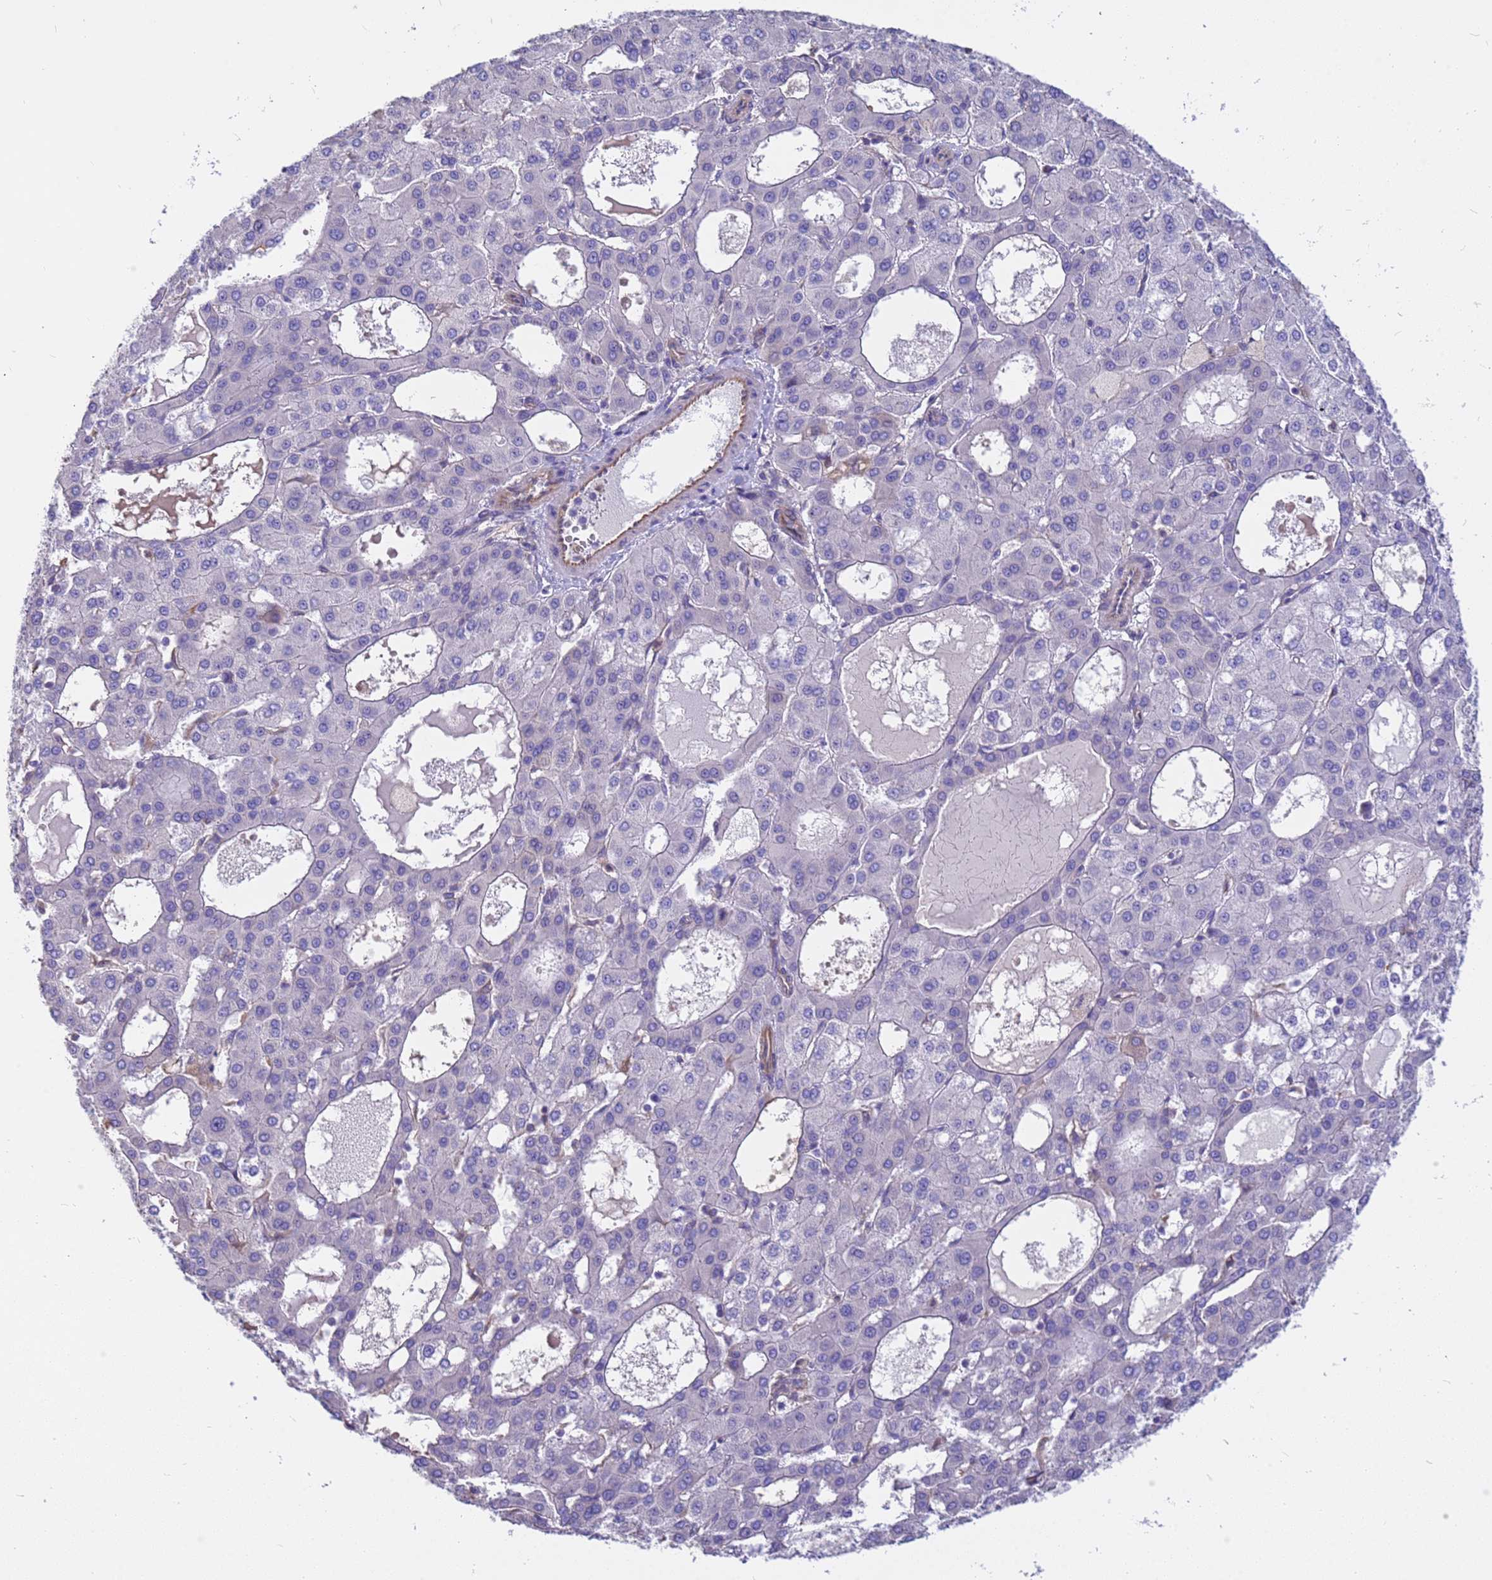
{"staining": {"intensity": "negative", "quantity": "none", "location": "none"}, "tissue": "liver cancer", "cell_type": "Tumor cells", "image_type": "cancer", "snomed": [{"axis": "morphology", "description": "Carcinoma, Hepatocellular, NOS"}, {"axis": "topography", "description": "Liver"}], "caption": "A high-resolution micrograph shows immunohistochemistry staining of liver cancer (hepatocellular carcinoma), which exhibits no significant staining in tumor cells. (DAB (3,3'-diaminobenzidine) IHC visualized using brightfield microscopy, high magnification).", "gene": "TCEAL3", "patient": {"sex": "male", "age": 47}}